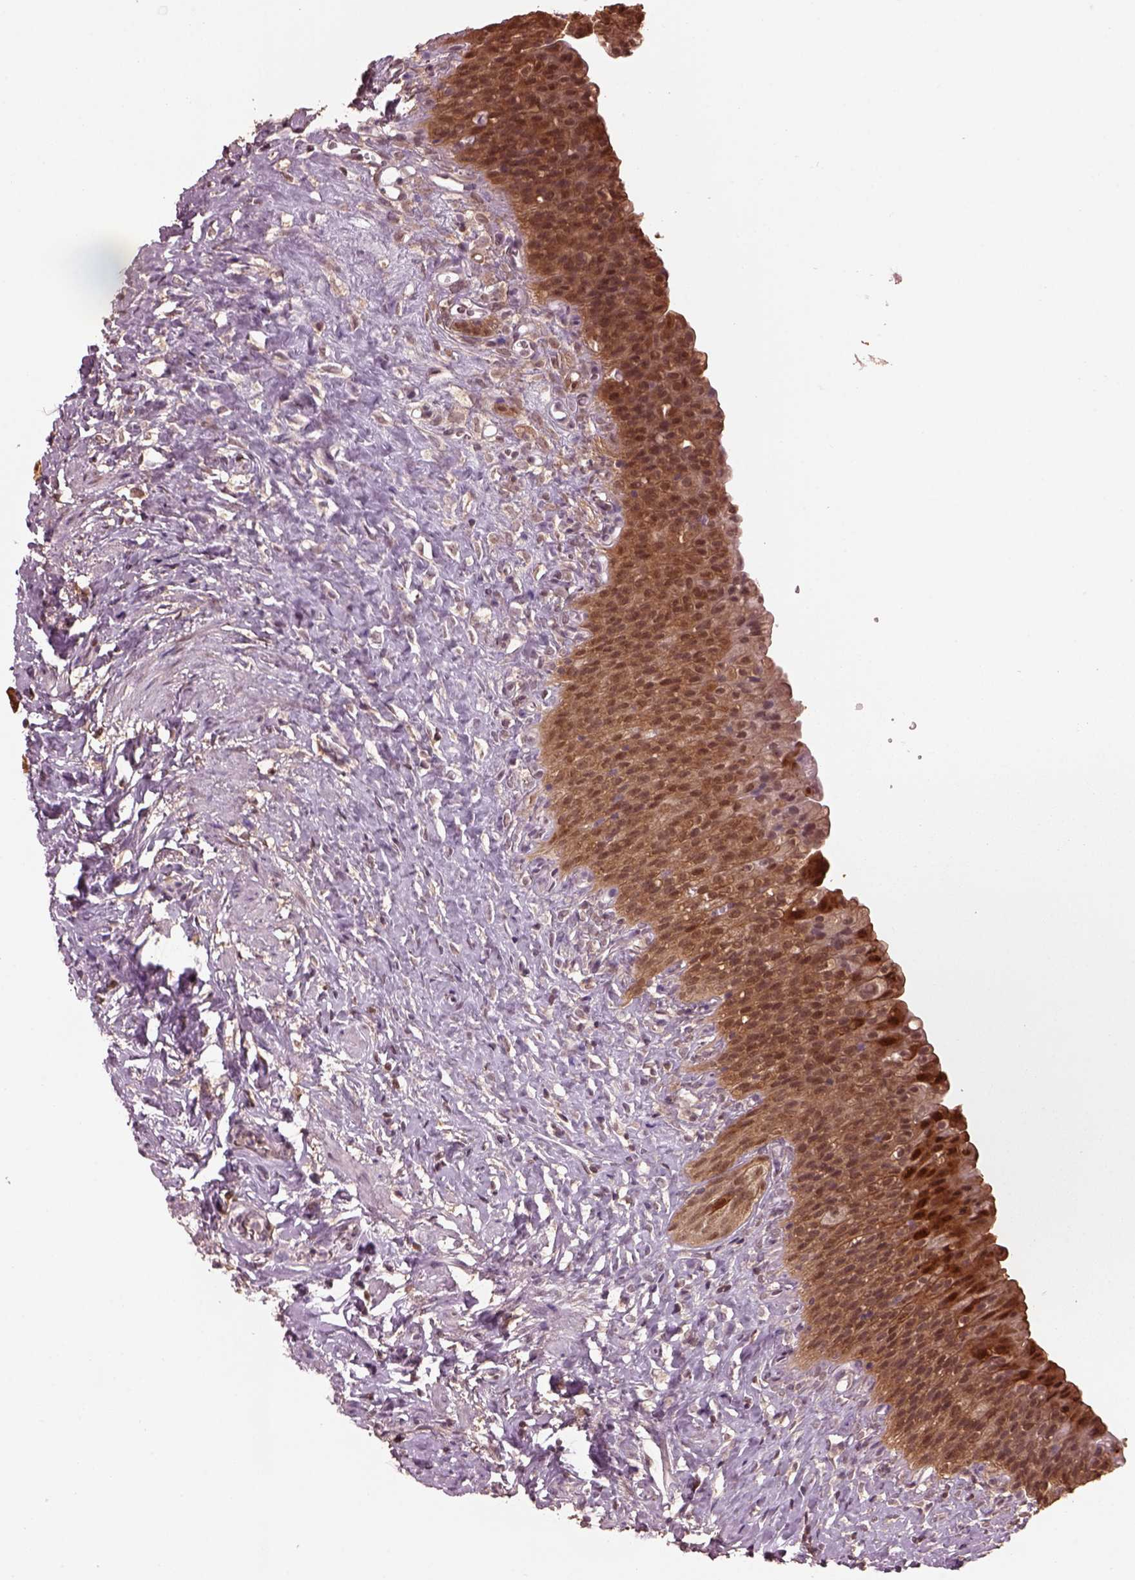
{"staining": {"intensity": "moderate", "quantity": ">75%", "location": "cytoplasmic/membranous,nuclear"}, "tissue": "urinary bladder", "cell_type": "Urothelial cells", "image_type": "normal", "snomed": [{"axis": "morphology", "description": "Normal tissue, NOS"}, {"axis": "topography", "description": "Urinary bladder"}], "caption": "Moderate cytoplasmic/membranous,nuclear staining is identified in approximately >75% of urothelial cells in unremarkable urinary bladder.", "gene": "SRI", "patient": {"sex": "male", "age": 76}}